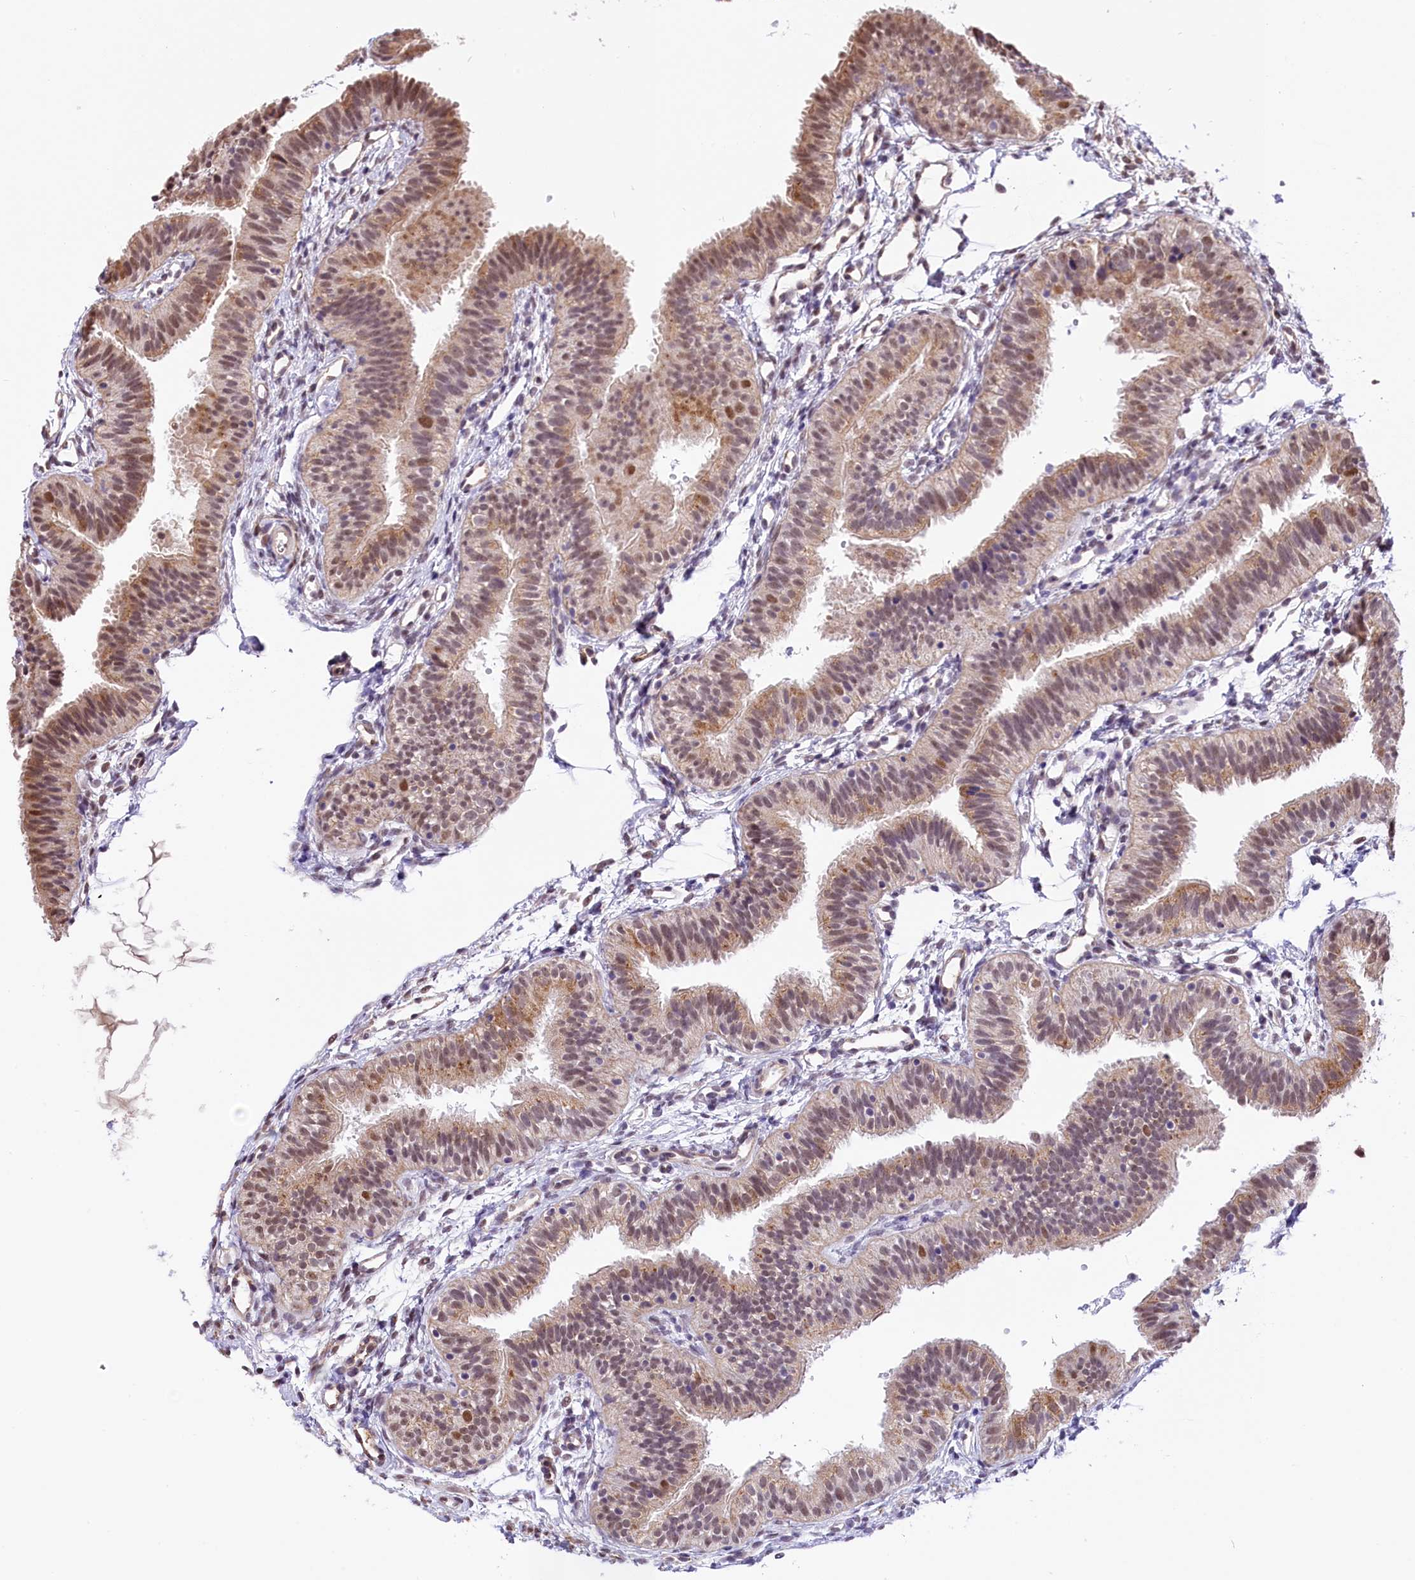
{"staining": {"intensity": "moderate", "quantity": "25%-75%", "location": "cytoplasmic/membranous,nuclear"}, "tissue": "fallopian tube", "cell_type": "Glandular cells", "image_type": "normal", "snomed": [{"axis": "morphology", "description": "Normal tissue, NOS"}, {"axis": "topography", "description": "Fallopian tube"}], "caption": "This image exhibits unremarkable fallopian tube stained with IHC to label a protein in brown. The cytoplasmic/membranous,nuclear of glandular cells show moderate positivity for the protein. Nuclei are counter-stained blue.", "gene": "MRPL54", "patient": {"sex": "female", "age": 35}}